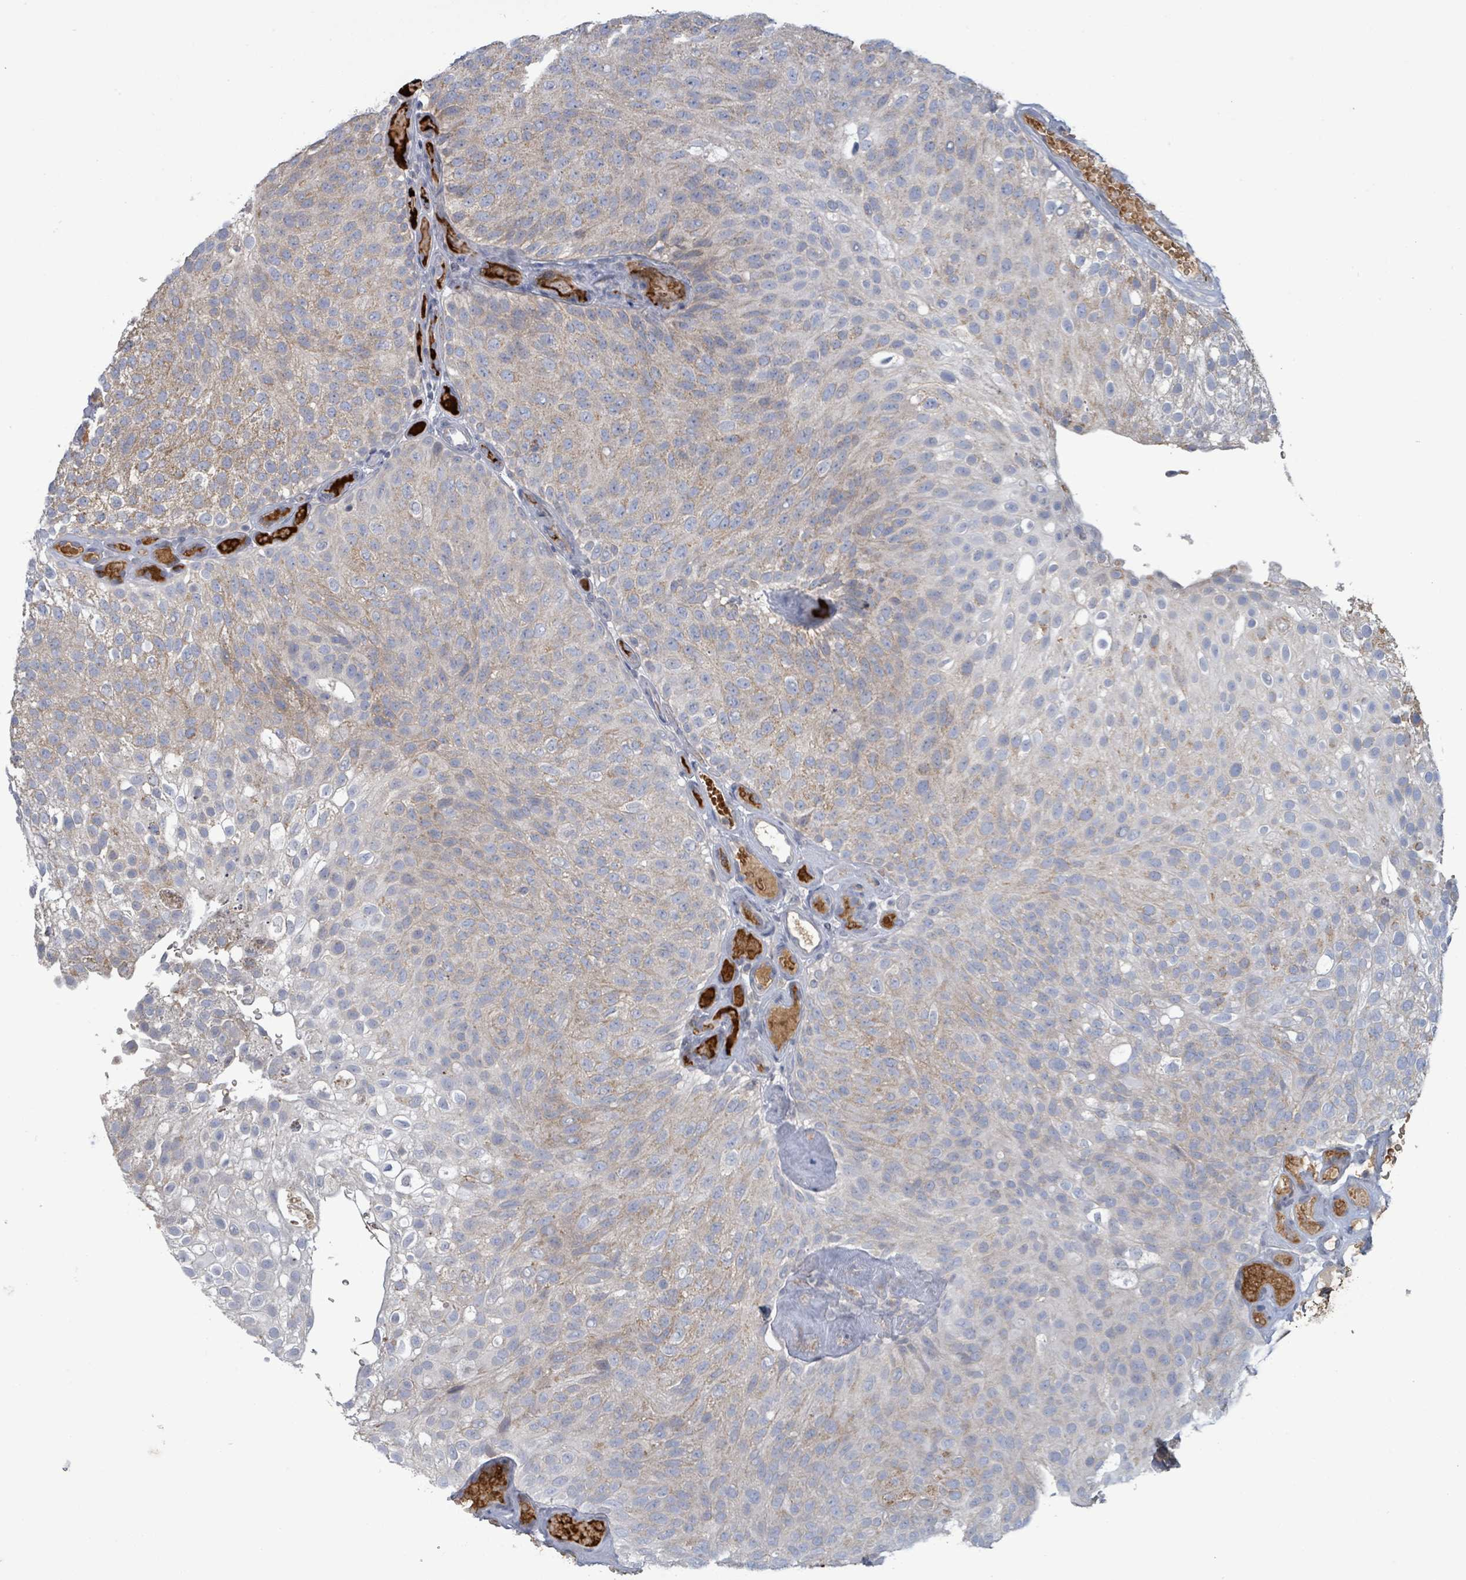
{"staining": {"intensity": "negative", "quantity": "none", "location": "none"}, "tissue": "urothelial cancer", "cell_type": "Tumor cells", "image_type": "cancer", "snomed": [{"axis": "morphology", "description": "Urothelial carcinoma, Low grade"}, {"axis": "topography", "description": "Urinary bladder"}], "caption": "Immunohistochemistry (IHC) micrograph of urothelial carcinoma (low-grade) stained for a protein (brown), which shows no expression in tumor cells. (Stains: DAB (3,3'-diaminobenzidine) immunohistochemistry (IHC) with hematoxylin counter stain, Microscopy: brightfield microscopy at high magnification).", "gene": "GRM8", "patient": {"sex": "male", "age": 78}}